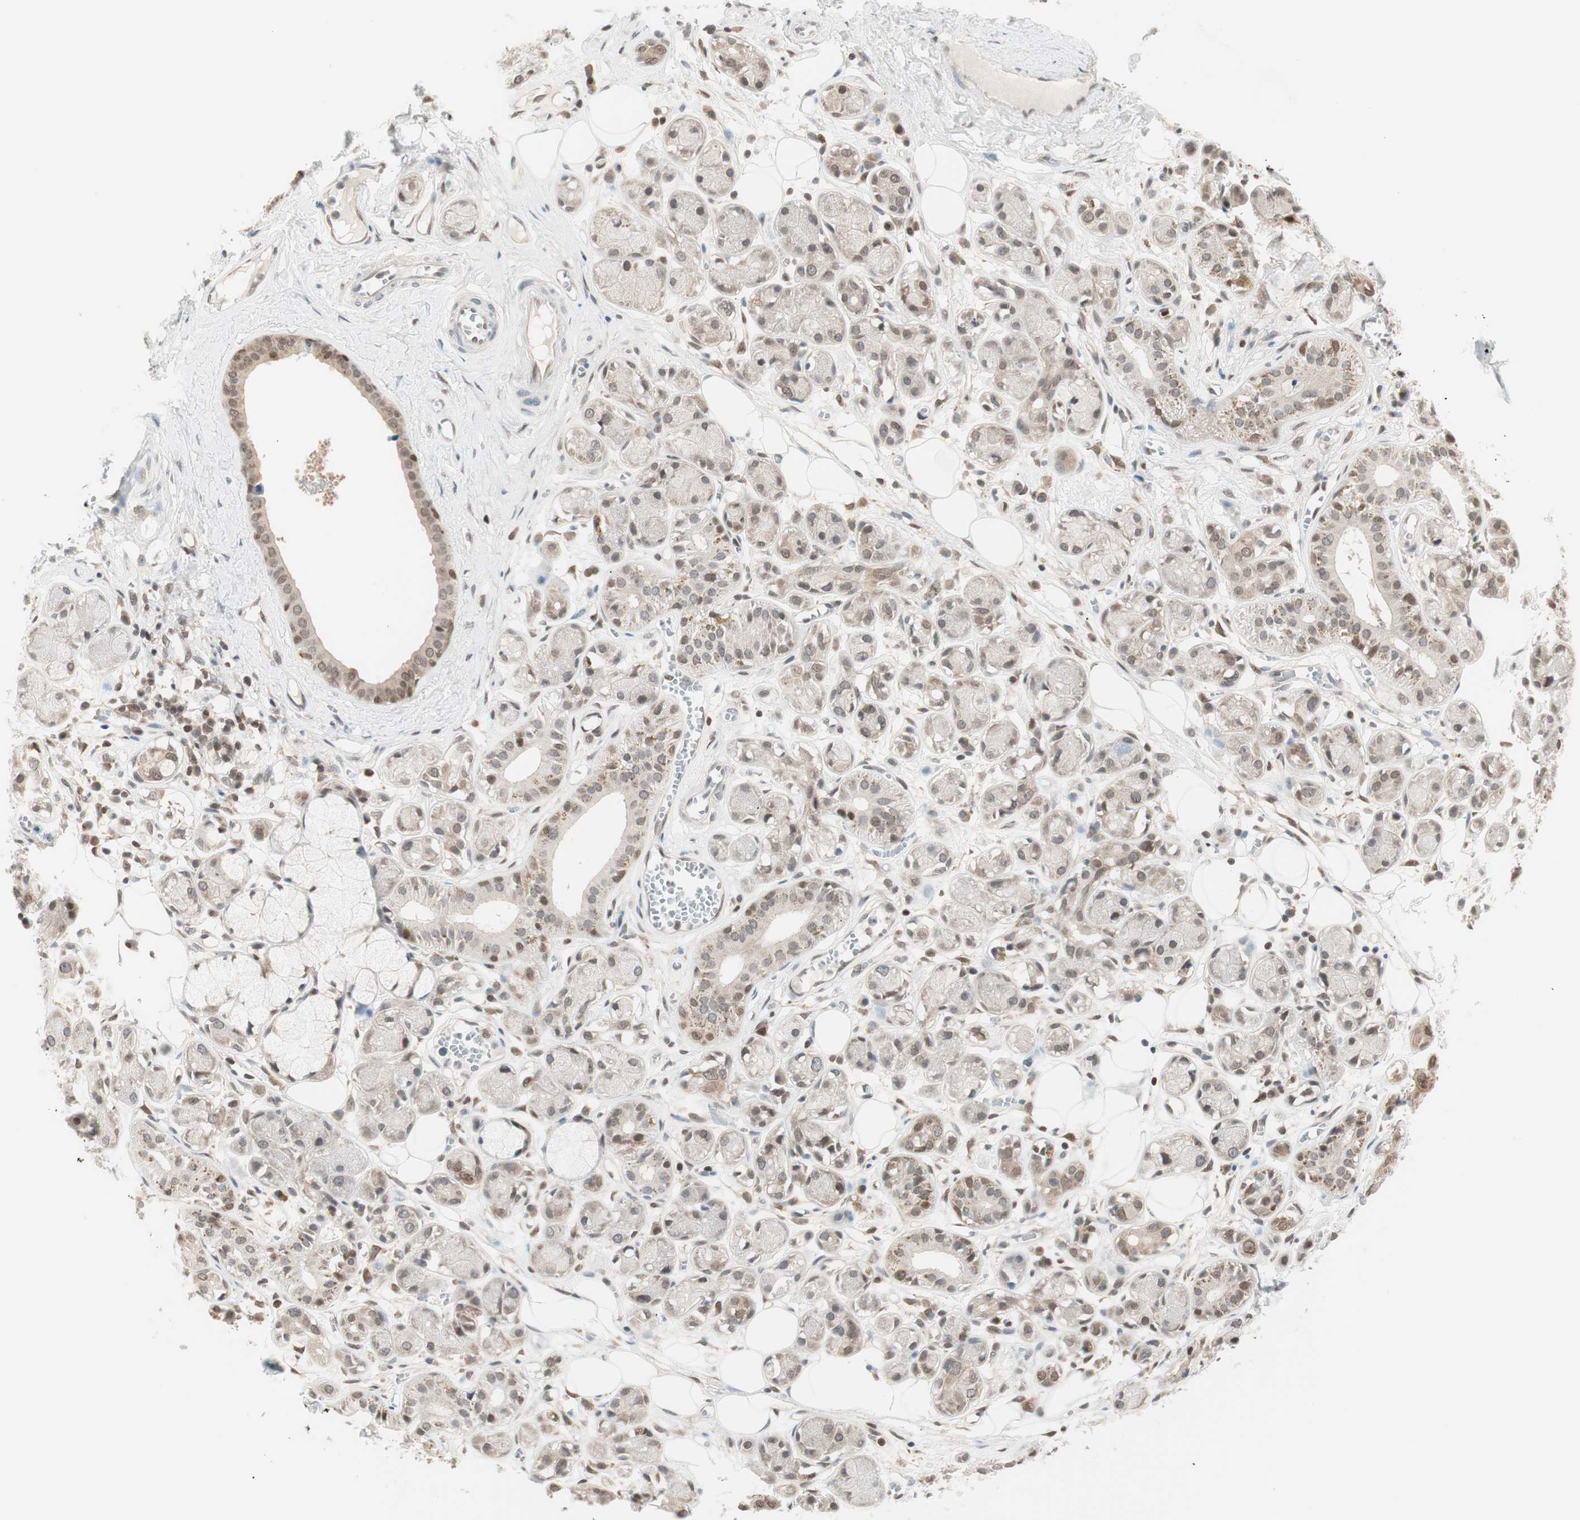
{"staining": {"intensity": "weak", "quantity": "25%-75%", "location": "cytoplasmic/membranous"}, "tissue": "adipose tissue", "cell_type": "Adipocytes", "image_type": "normal", "snomed": [{"axis": "morphology", "description": "Normal tissue, NOS"}, {"axis": "morphology", "description": "Inflammation, NOS"}, {"axis": "topography", "description": "Vascular tissue"}, {"axis": "topography", "description": "Salivary gland"}], "caption": "Adipose tissue stained for a protein (brown) demonstrates weak cytoplasmic/membranous positive expression in about 25%-75% of adipocytes.", "gene": "UBE2I", "patient": {"sex": "female", "age": 75}}